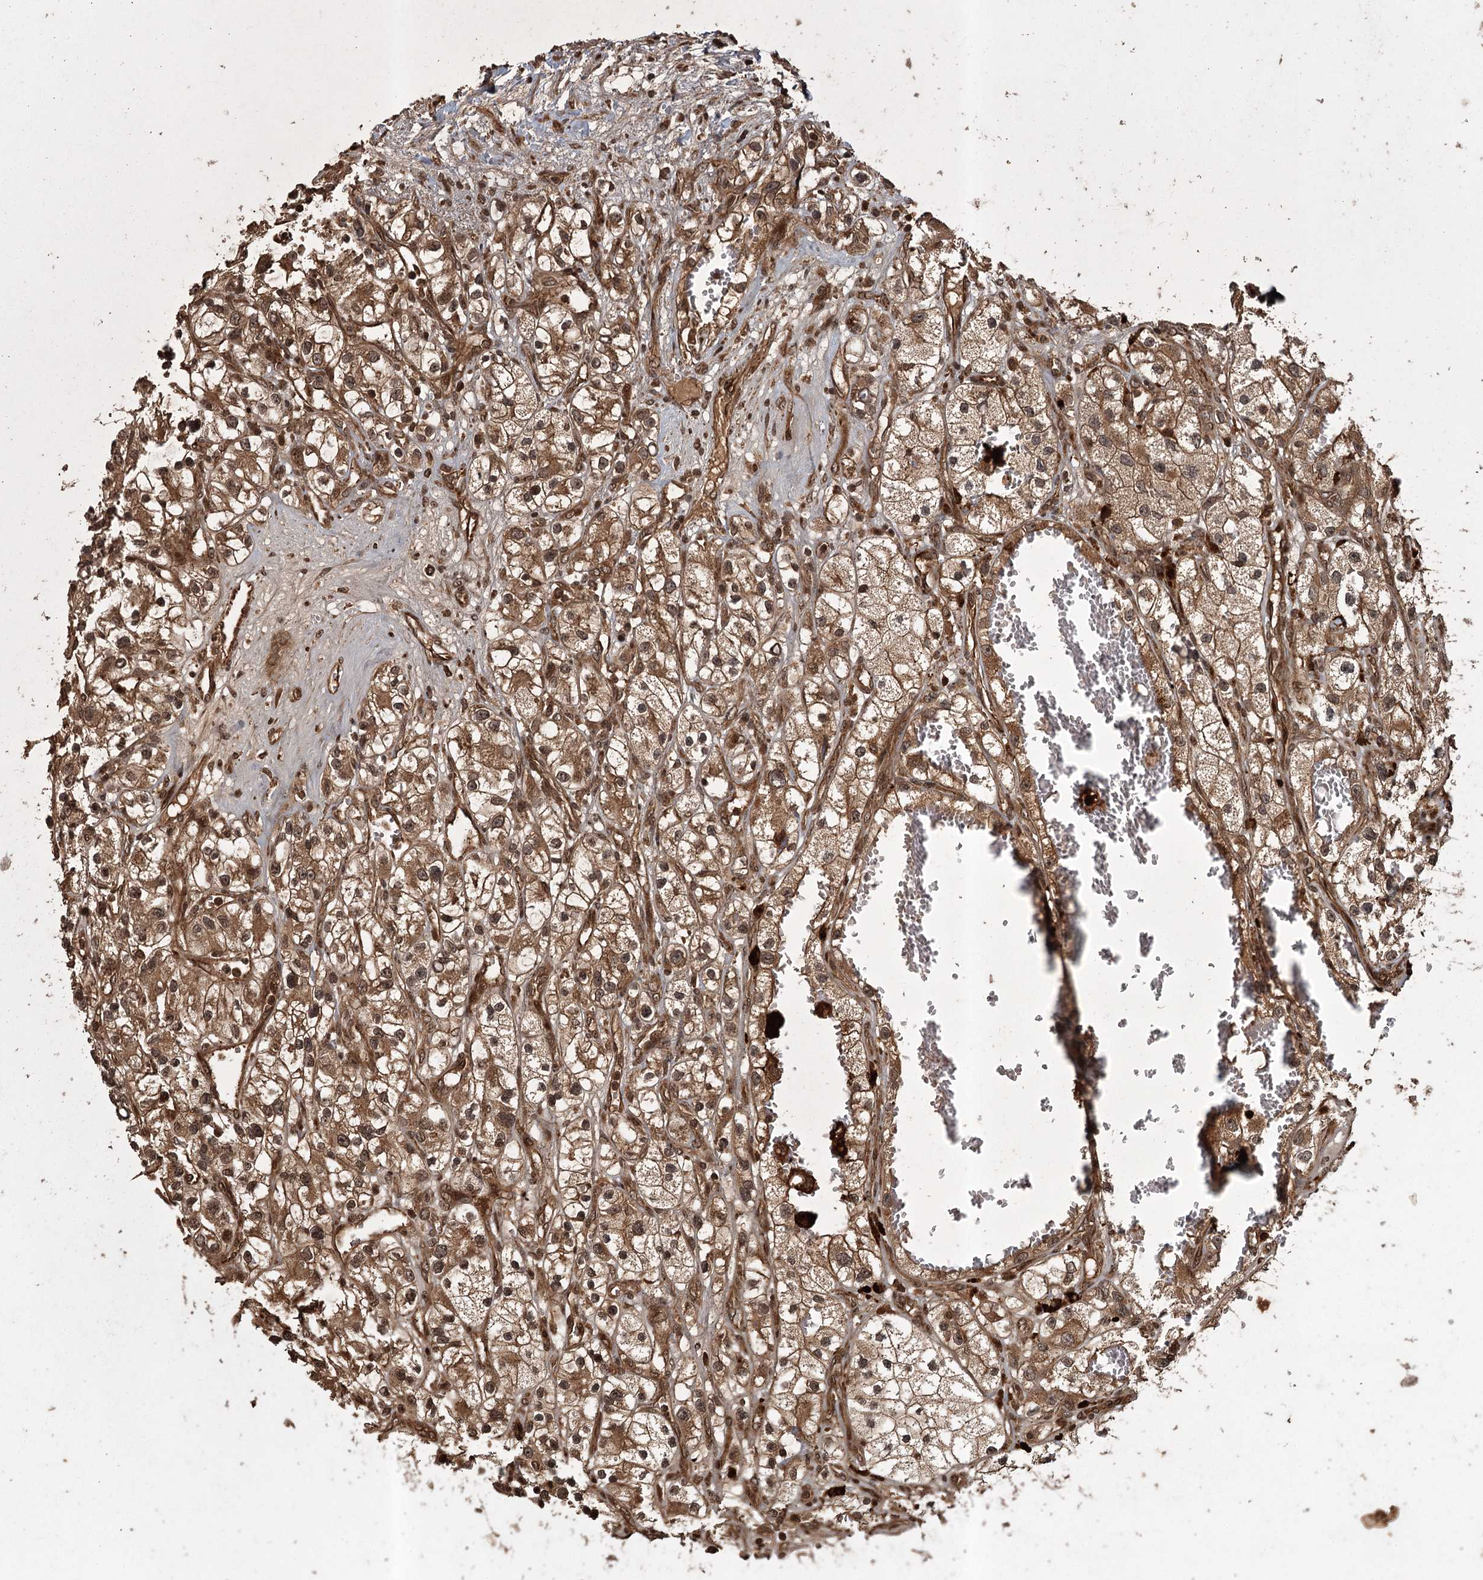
{"staining": {"intensity": "moderate", "quantity": ">75%", "location": "cytoplasmic/membranous,nuclear"}, "tissue": "renal cancer", "cell_type": "Tumor cells", "image_type": "cancer", "snomed": [{"axis": "morphology", "description": "Adenocarcinoma, NOS"}, {"axis": "topography", "description": "Kidney"}], "caption": "Tumor cells reveal moderate cytoplasmic/membranous and nuclear staining in about >75% of cells in adenocarcinoma (renal).", "gene": "RPAP3", "patient": {"sex": "female", "age": 57}}